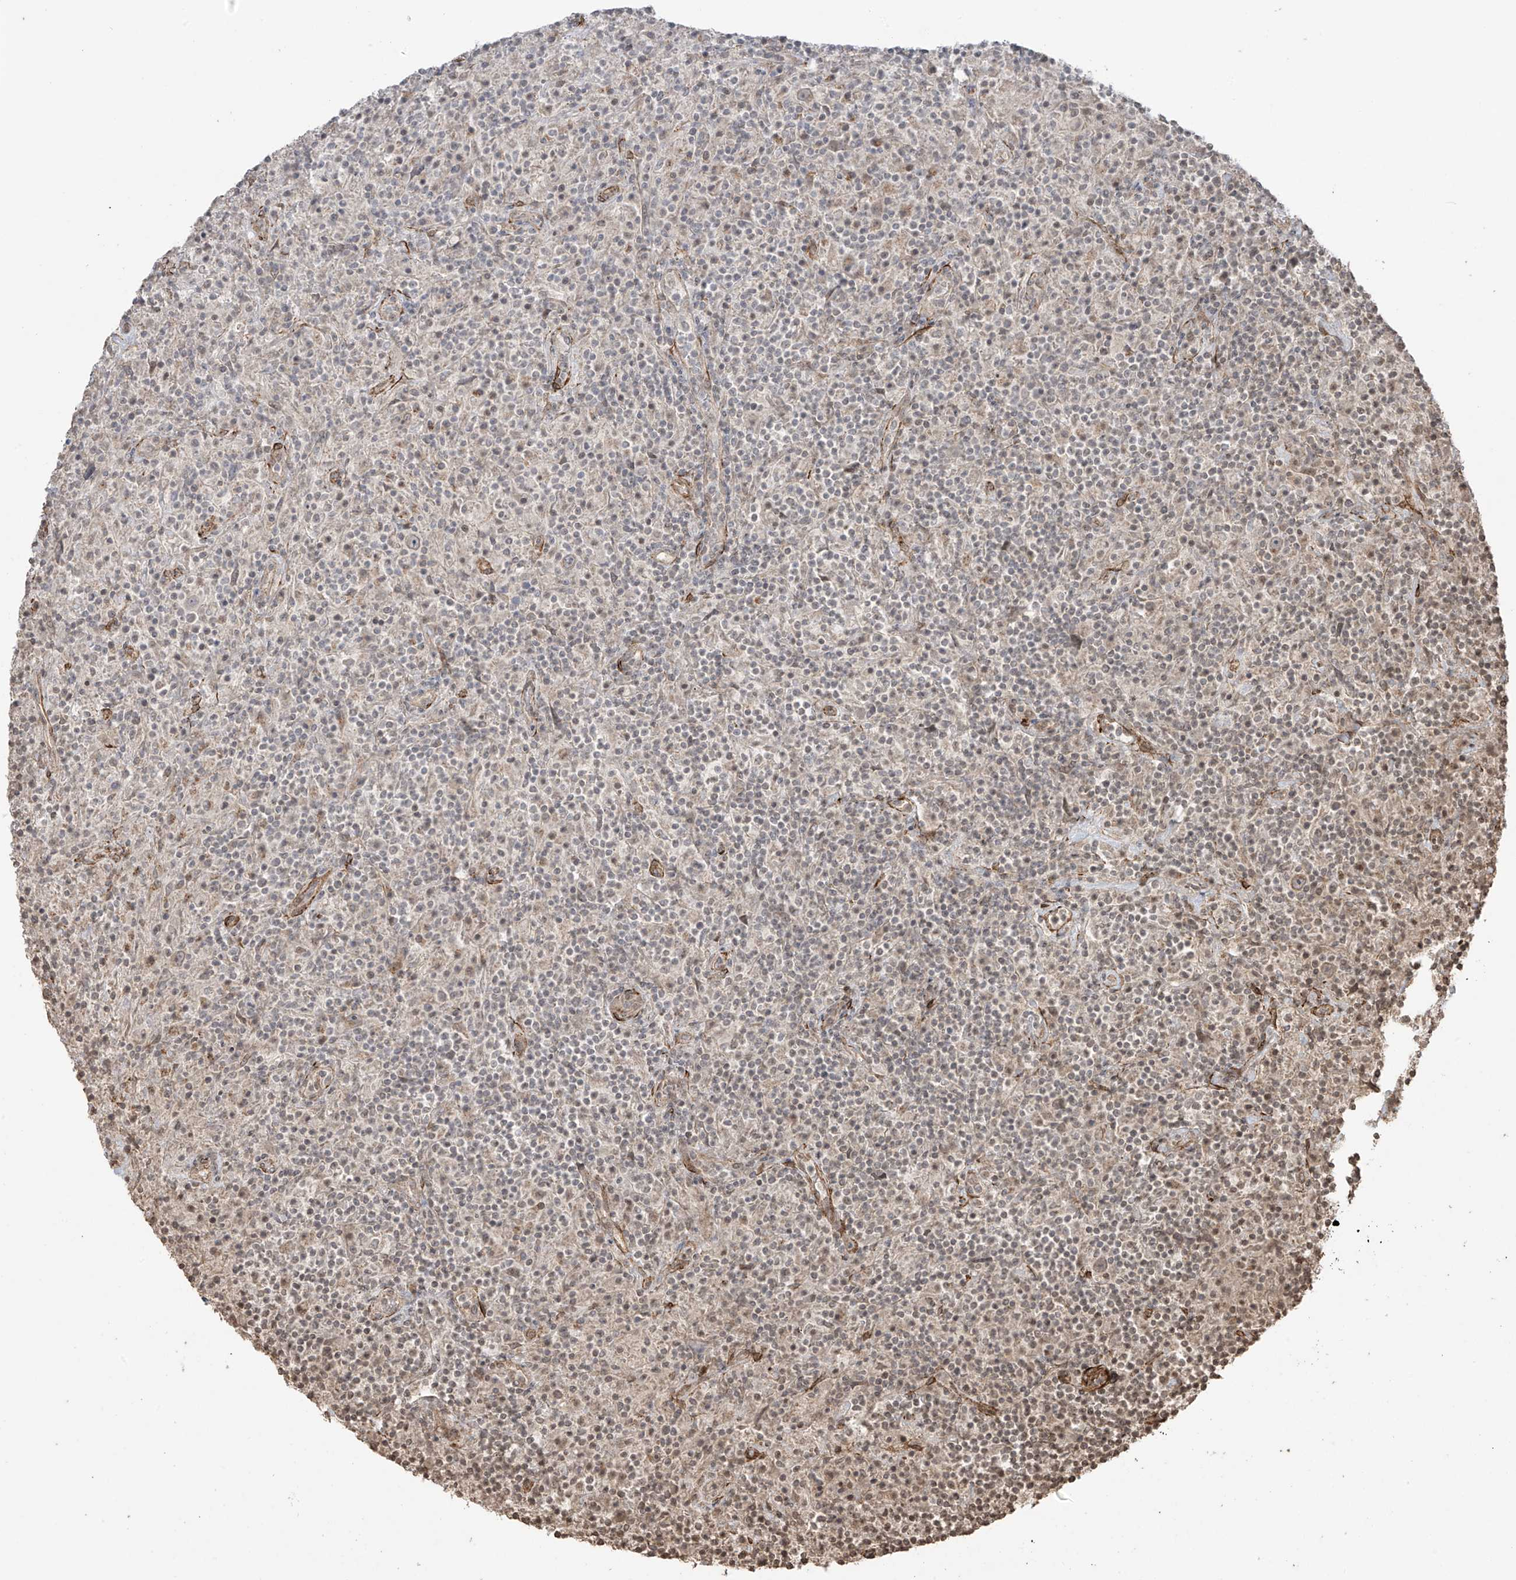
{"staining": {"intensity": "weak", "quantity": "<25%", "location": "cytoplasmic/membranous,nuclear"}, "tissue": "lymphoma", "cell_type": "Tumor cells", "image_type": "cancer", "snomed": [{"axis": "morphology", "description": "Hodgkin's disease, NOS"}, {"axis": "topography", "description": "Lymph node"}], "caption": "Tumor cells are negative for protein expression in human lymphoma.", "gene": "TTLL5", "patient": {"sex": "male", "age": 70}}